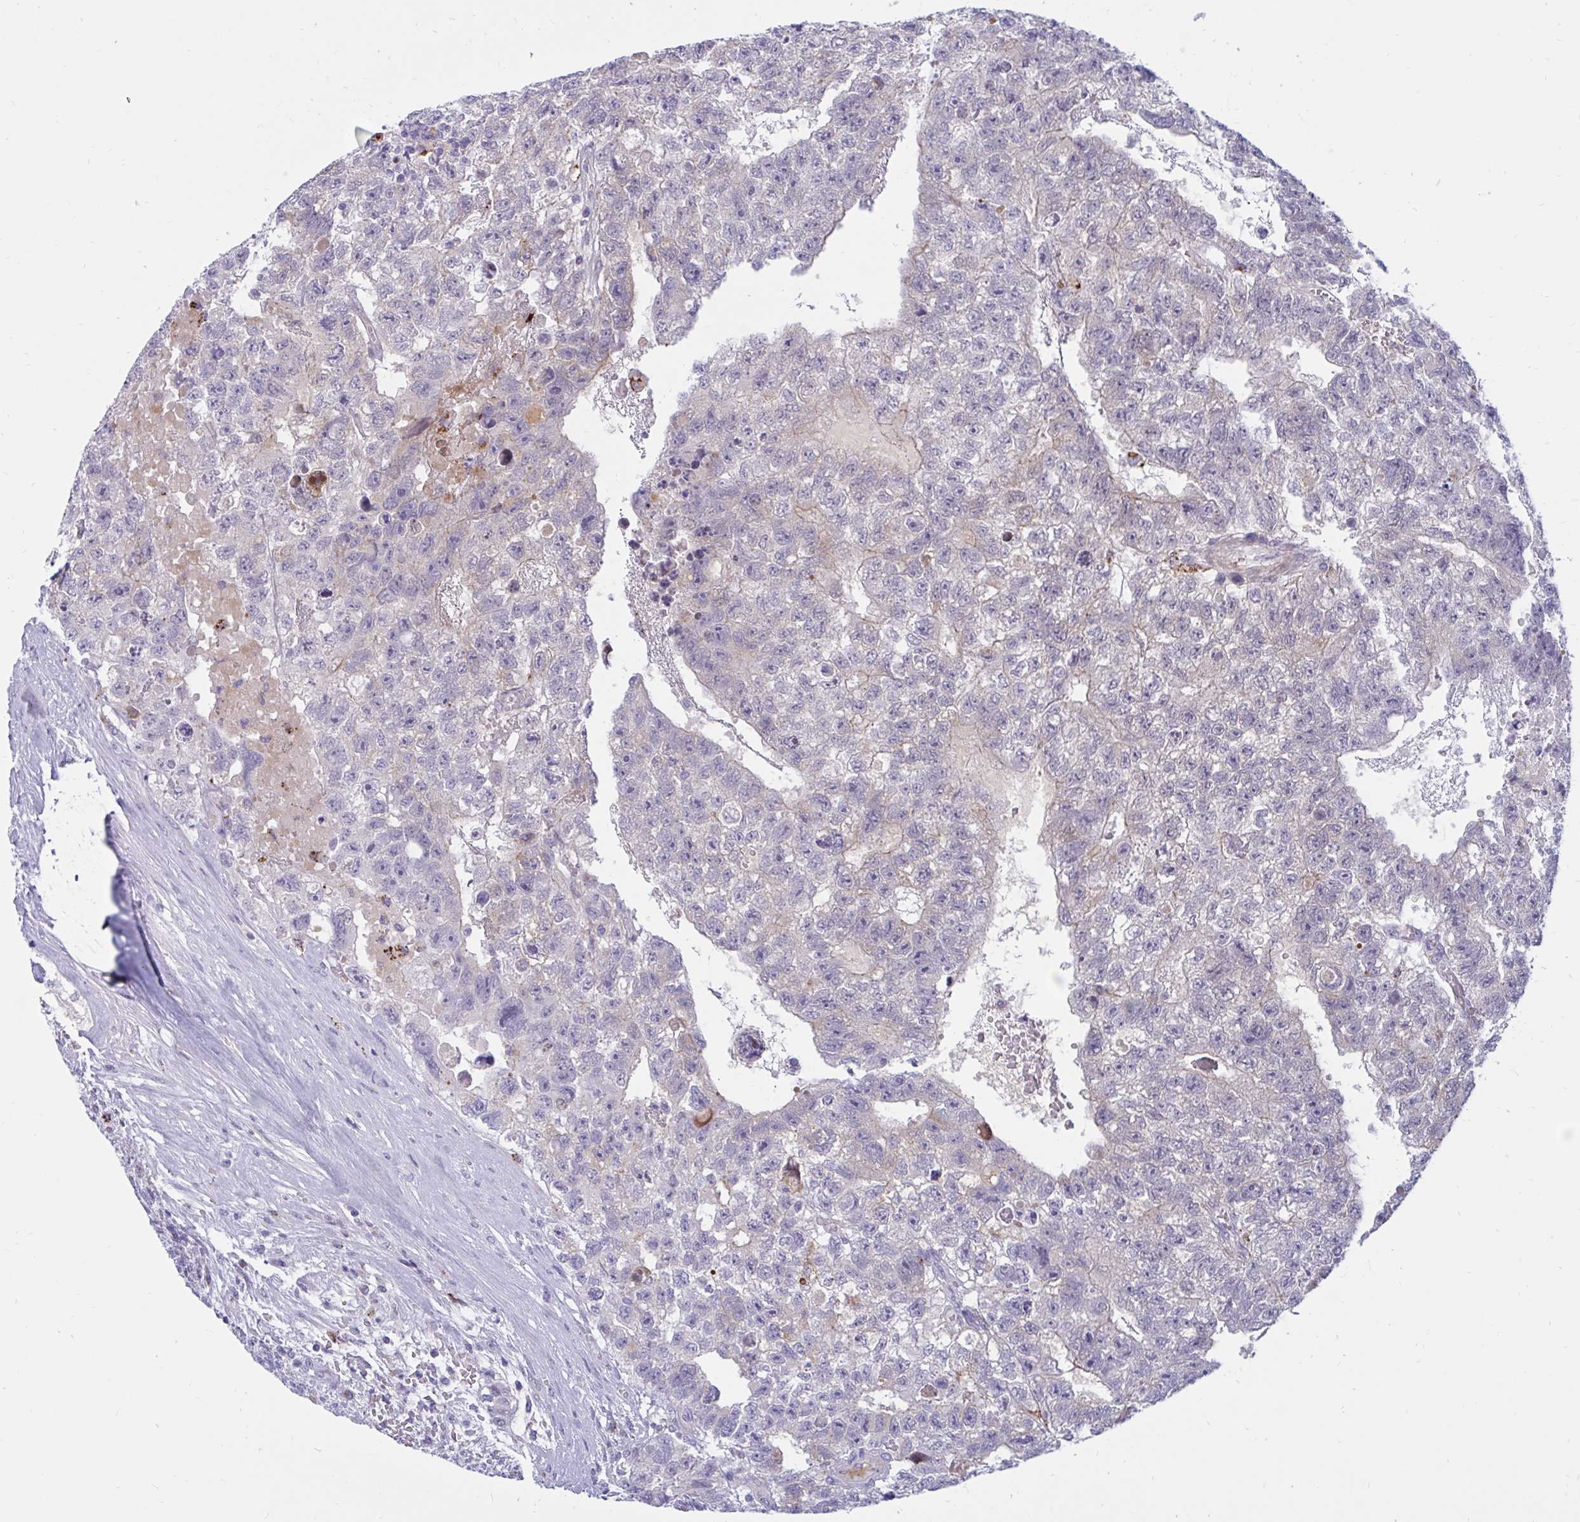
{"staining": {"intensity": "negative", "quantity": "none", "location": "none"}, "tissue": "testis cancer", "cell_type": "Tumor cells", "image_type": "cancer", "snomed": [{"axis": "morphology", "description": "Carcinoma, Embryonal, NOS"}, {"axis": "topography", "description": "Testis"}], "caption": "Histopathology image shows no significant protein expression in tumor cells of embryonal carcinoma (testis).", "gene": "FAM219B", "patient": {"sex": "male", "age": 26}}